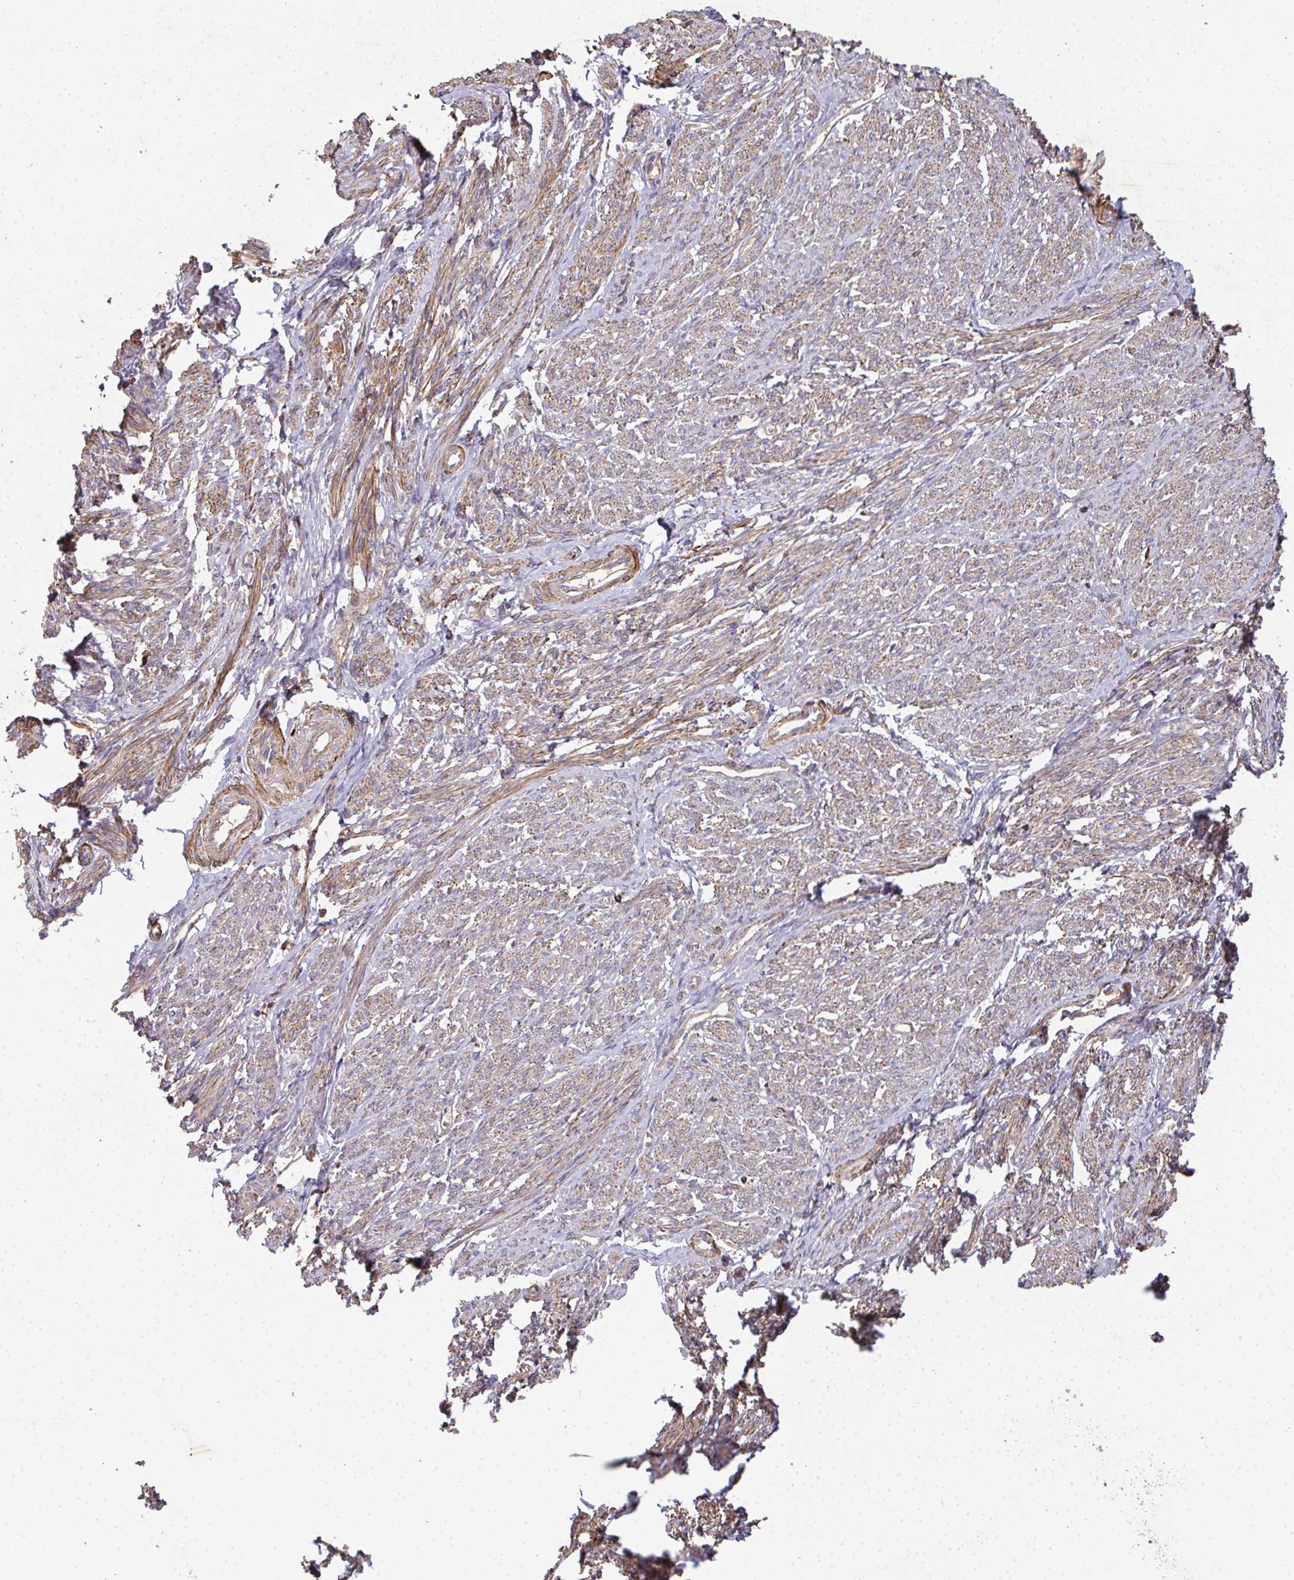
{"staining": {"intensity": "moderate", "quantity": ">75%", "location": "cytoplasmic/membranous"}, "tissue": "smooth muscle", "cell_type": "Smooth muscle cells", "image_type": "normal", "snomed": [{"axis": "morphology", "description": "Normal tissue, NOS"}, {"axis": "topography", "description": "Smooth muscle"}], "caption": "Protein expression by IHC exhibits moderate cytoplasmic/membranous staining in about >75% of smooth muscle cells in normal smooth muscle.", "gene": "TNMD", "patient": {"sex": "female", "age": 65}}